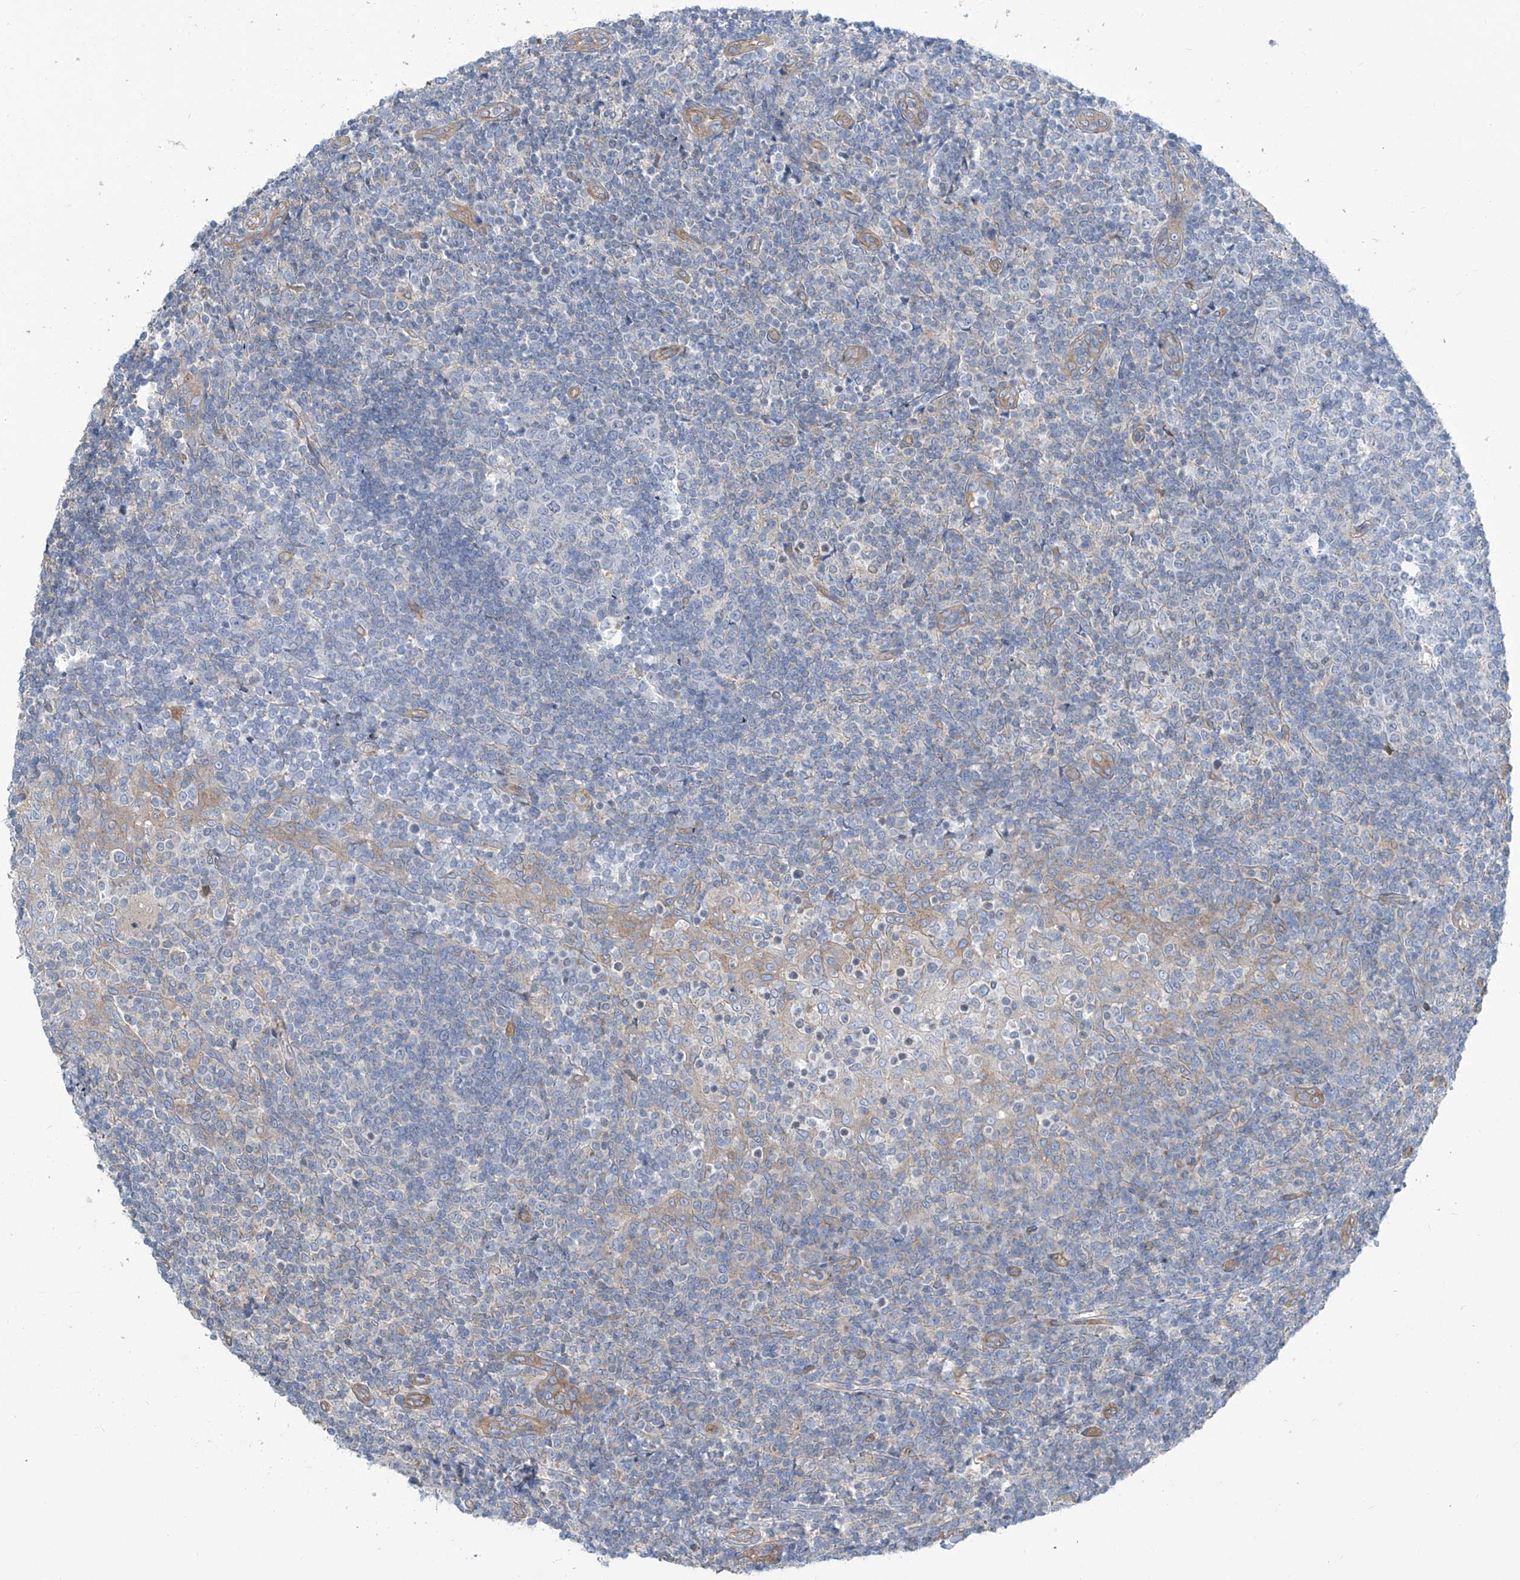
{"staining": {"intensity": "negative", "quantity": "none", "location": "none"}, "tissue": "tonsil", "cell_type": "Germinal center cells", "image_type": "normal", "snomed": [{"axis": "morphology", "description": "Normal tissue, NOS"}, {"axis": "topography", "description": "Tonsil"}], "caption": "Normal tonsil was stained to show a protein in brown. There is no significant staining in germinal center cells.", "gene": "TMEM209", "patient": {"sex": "female", "age": 19}}